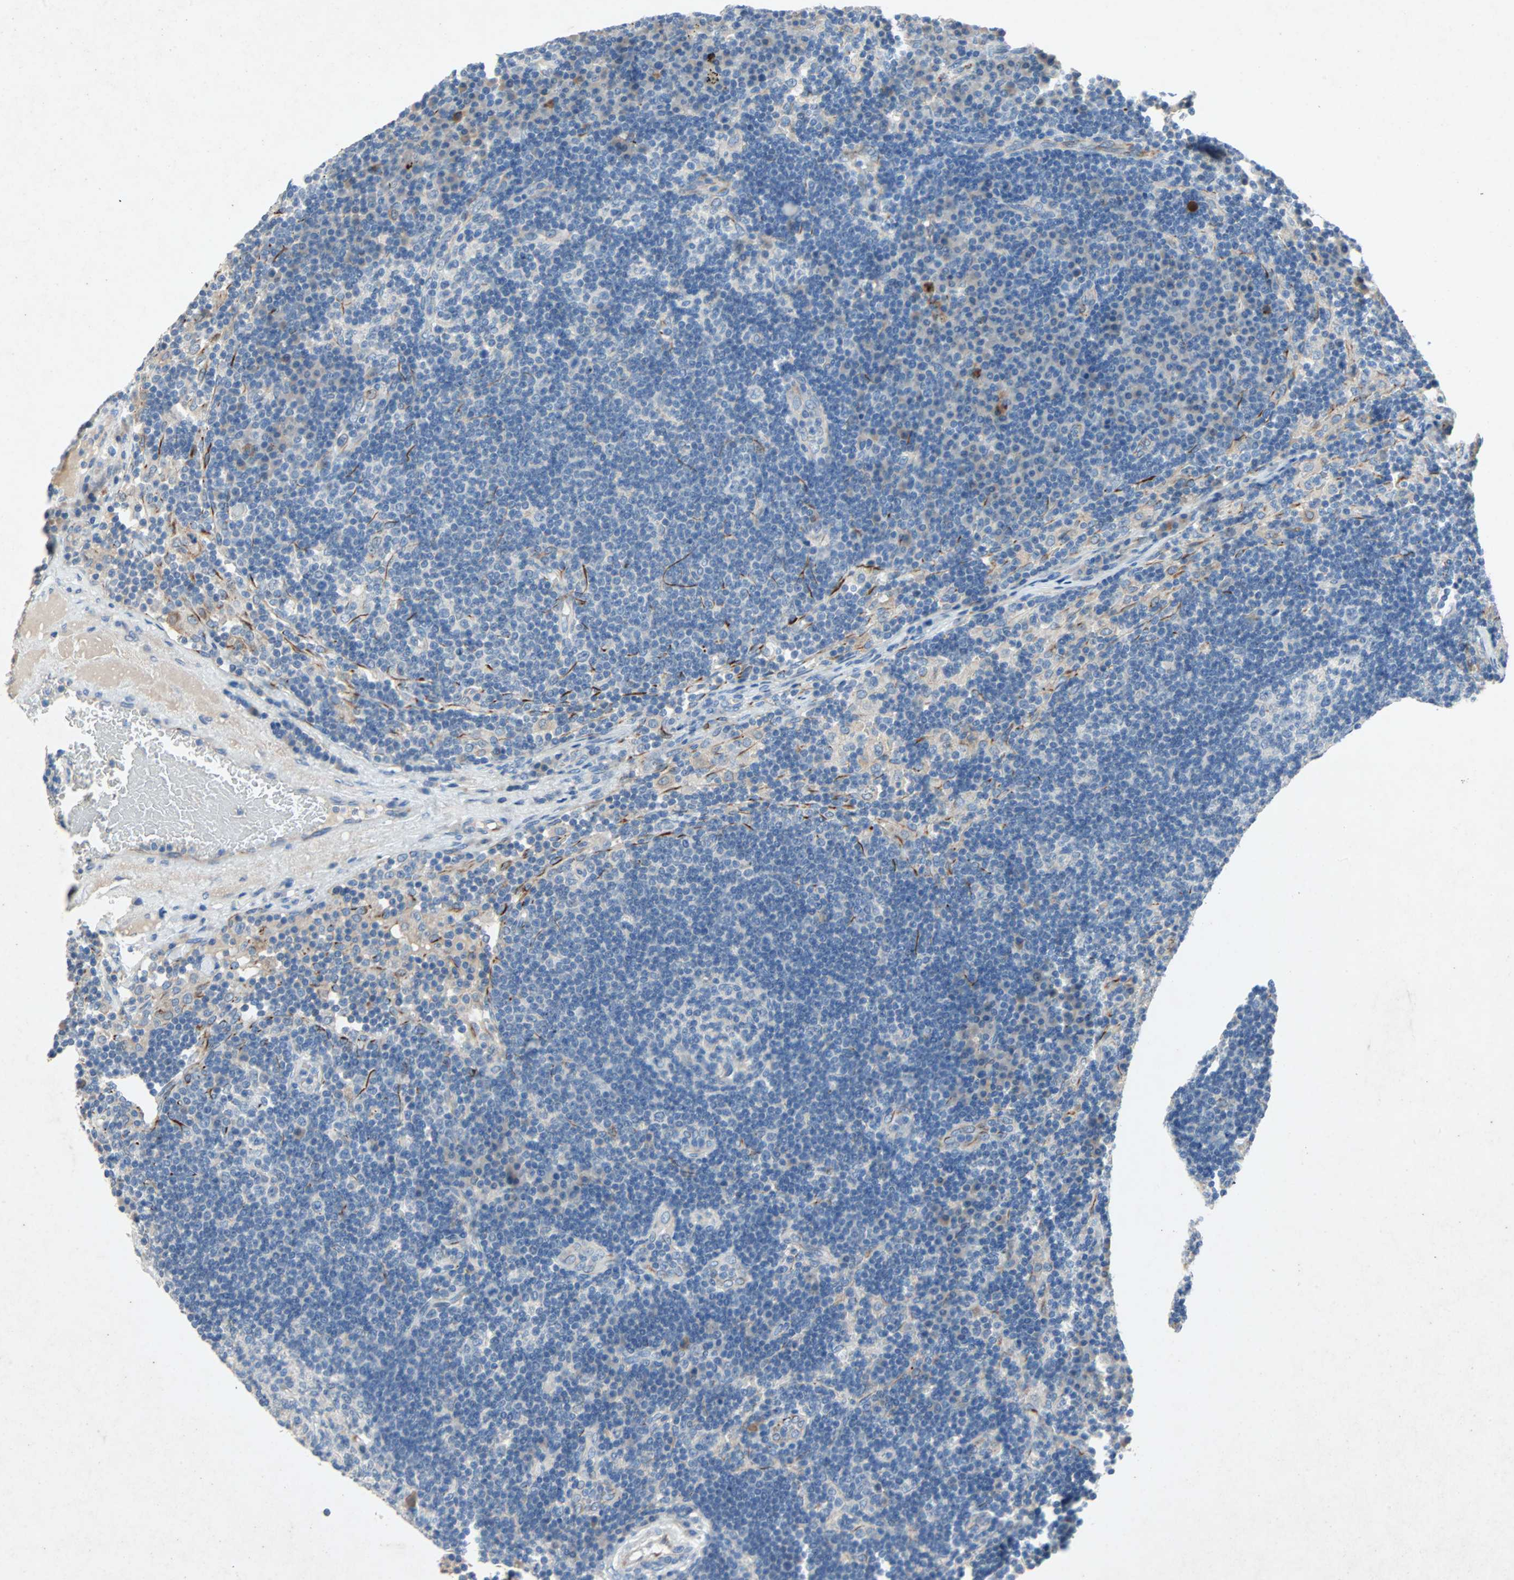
{"staining": {"intensity": "negative", "quantity": "none", "location": "none"}, "tissue": "lymph node", "cell_type": "Germinal center cells", "image_type": "normal", "snomed": [{"axis": "morphology", "description": "Normal tissue, NOS"}, {"axis": "morphology", "description": "Squamous cell carcinoma, metastatic, NOS"}, {"axis": "topography", "description": "Lymph node"}], "caption": "Protein analysis of benign lymph node reveals no significant positivity in germinal center cells. Nuclei are stained in blue.", "gene": "PCDHB2", "patient": {"sex": "female", "age": 53}}